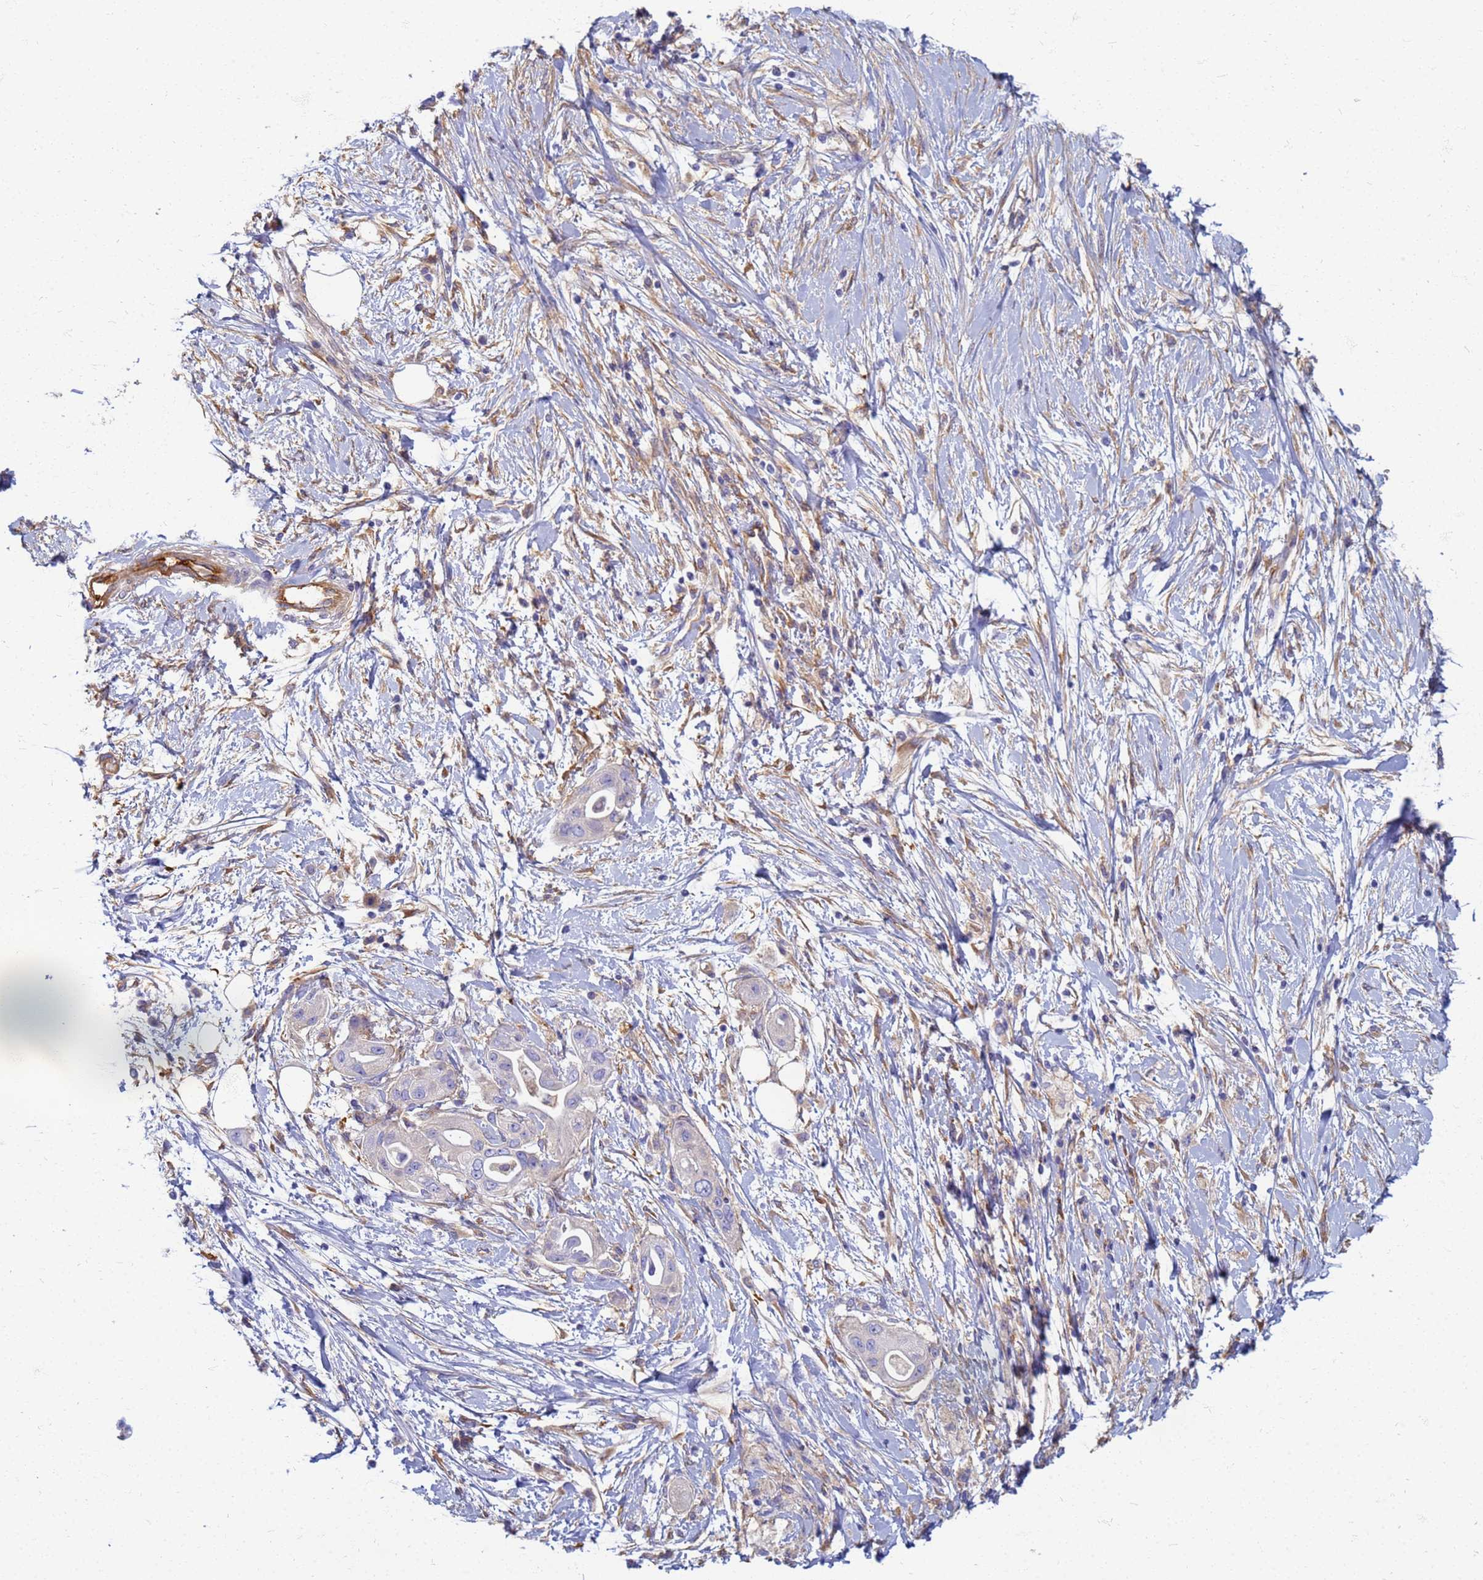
{"staining": {"intensity": "negative", "quantity": "none", "location": "none"}, "tissue": "pancreatic cancer", "cell_type": "Tumor cells", "image_type": "cancer", "snomed": [{"axis": "morphology", "description": "Adenocarcinoma, NOS"}, {"axis": "topography", "description": "Pancreas"}], "caption": "There is no significant staining in tumor cells of pancreatic adenocarcinoma.", "gene": "EEA1", "patient": {"sex": "male", "age": 68}}